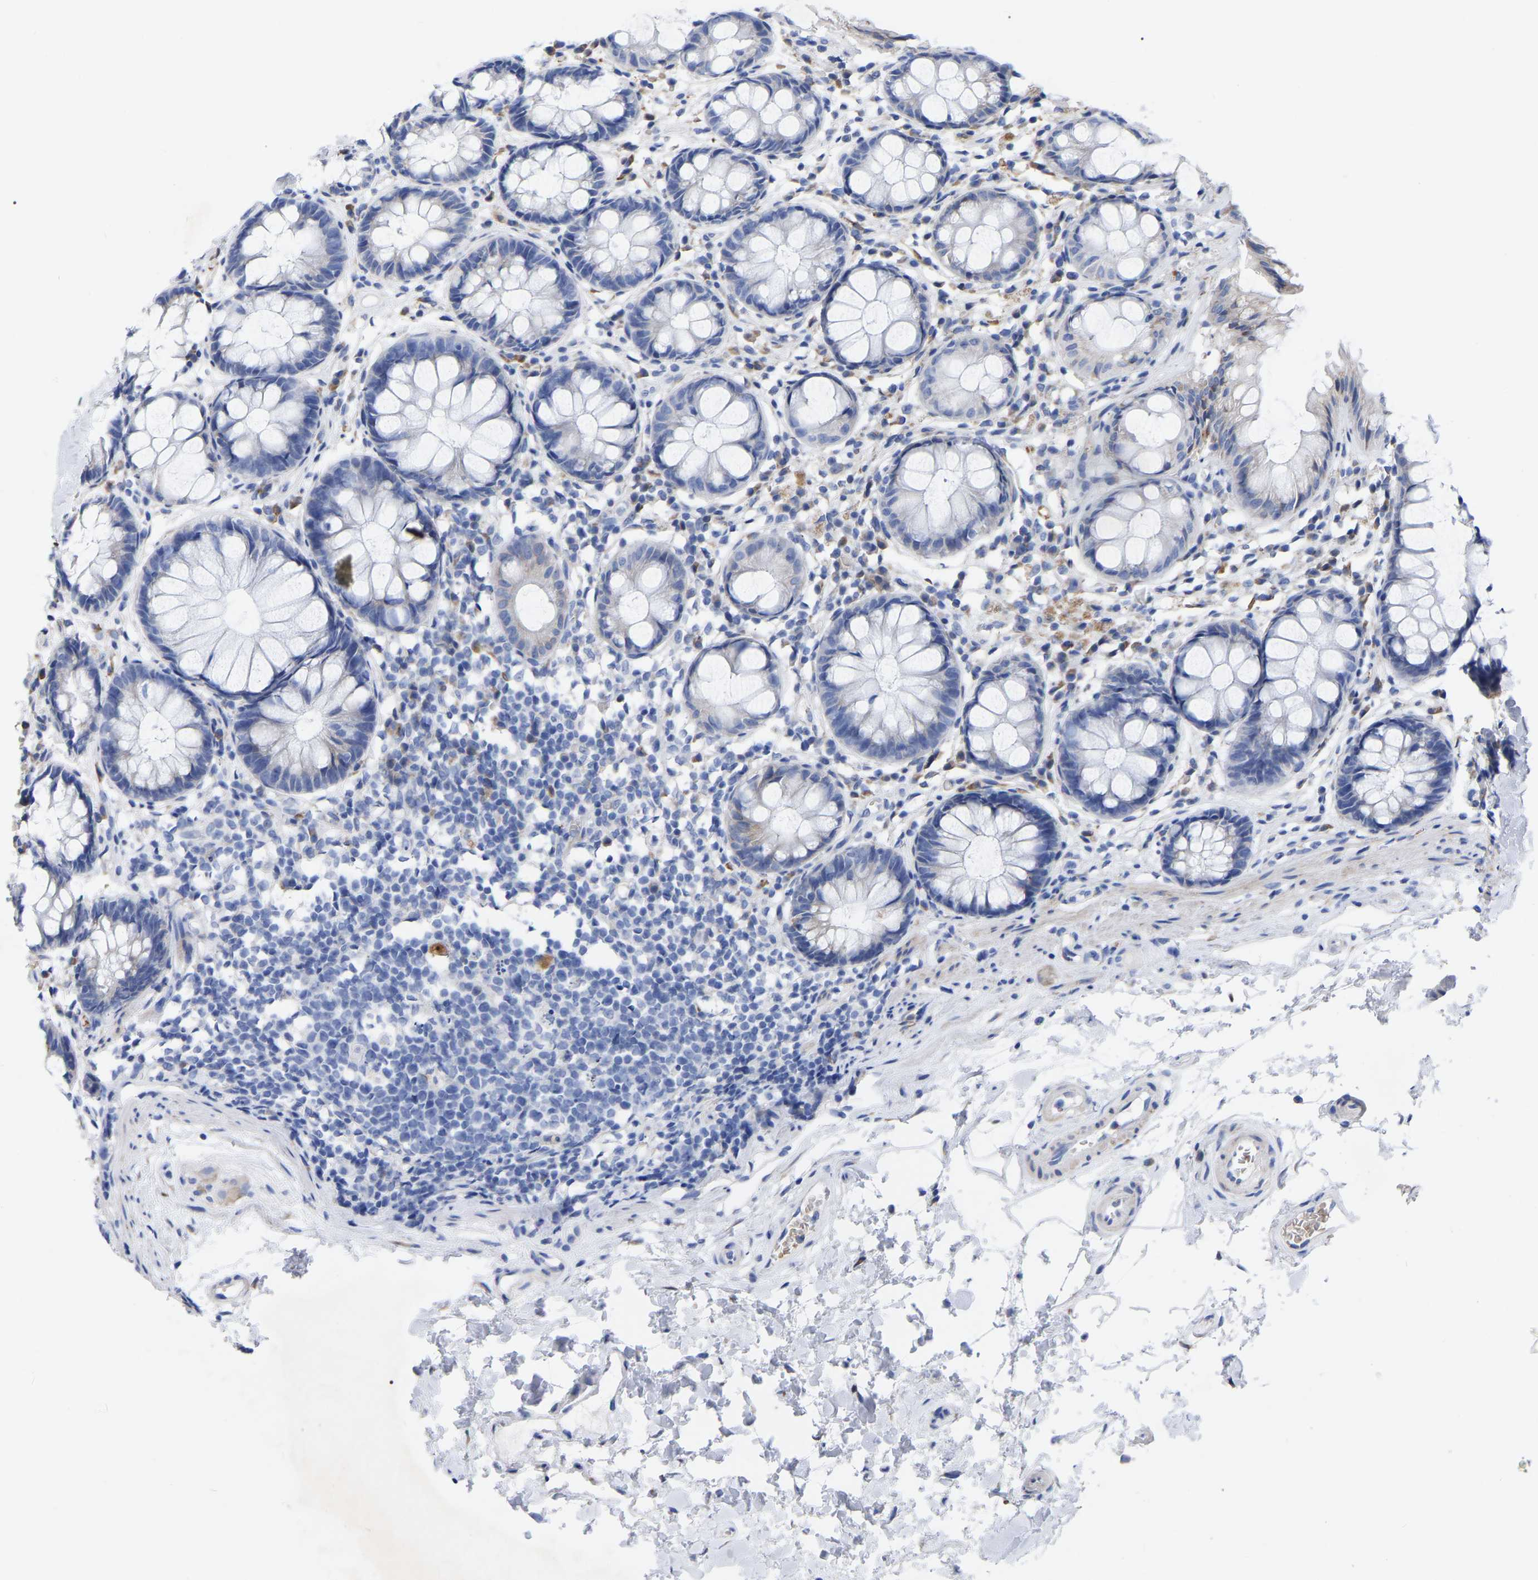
{"staining": {"intensity": "weak", "quantity": "<25%", "location": "cytoplasmic/membranous"}, "tissue": "rectum", "cell_type": "Glandular cells", "image_type": "normal", "snomed": [{"axis": "morphology", "description": "Normal tissue, NOS"}, {"axis": "topography", "description": "Rectum"}], "caption": "Immunohistochemistry (IHC) micrograph of unremarkable rectum stained for a protein (brown), which shows no staining in glandular cells. (DAB (3,3'-diaminobenzidine) IHC, high magnification).", "gene": "GDF3", "patient": {"sex": "male", "age": 64}}